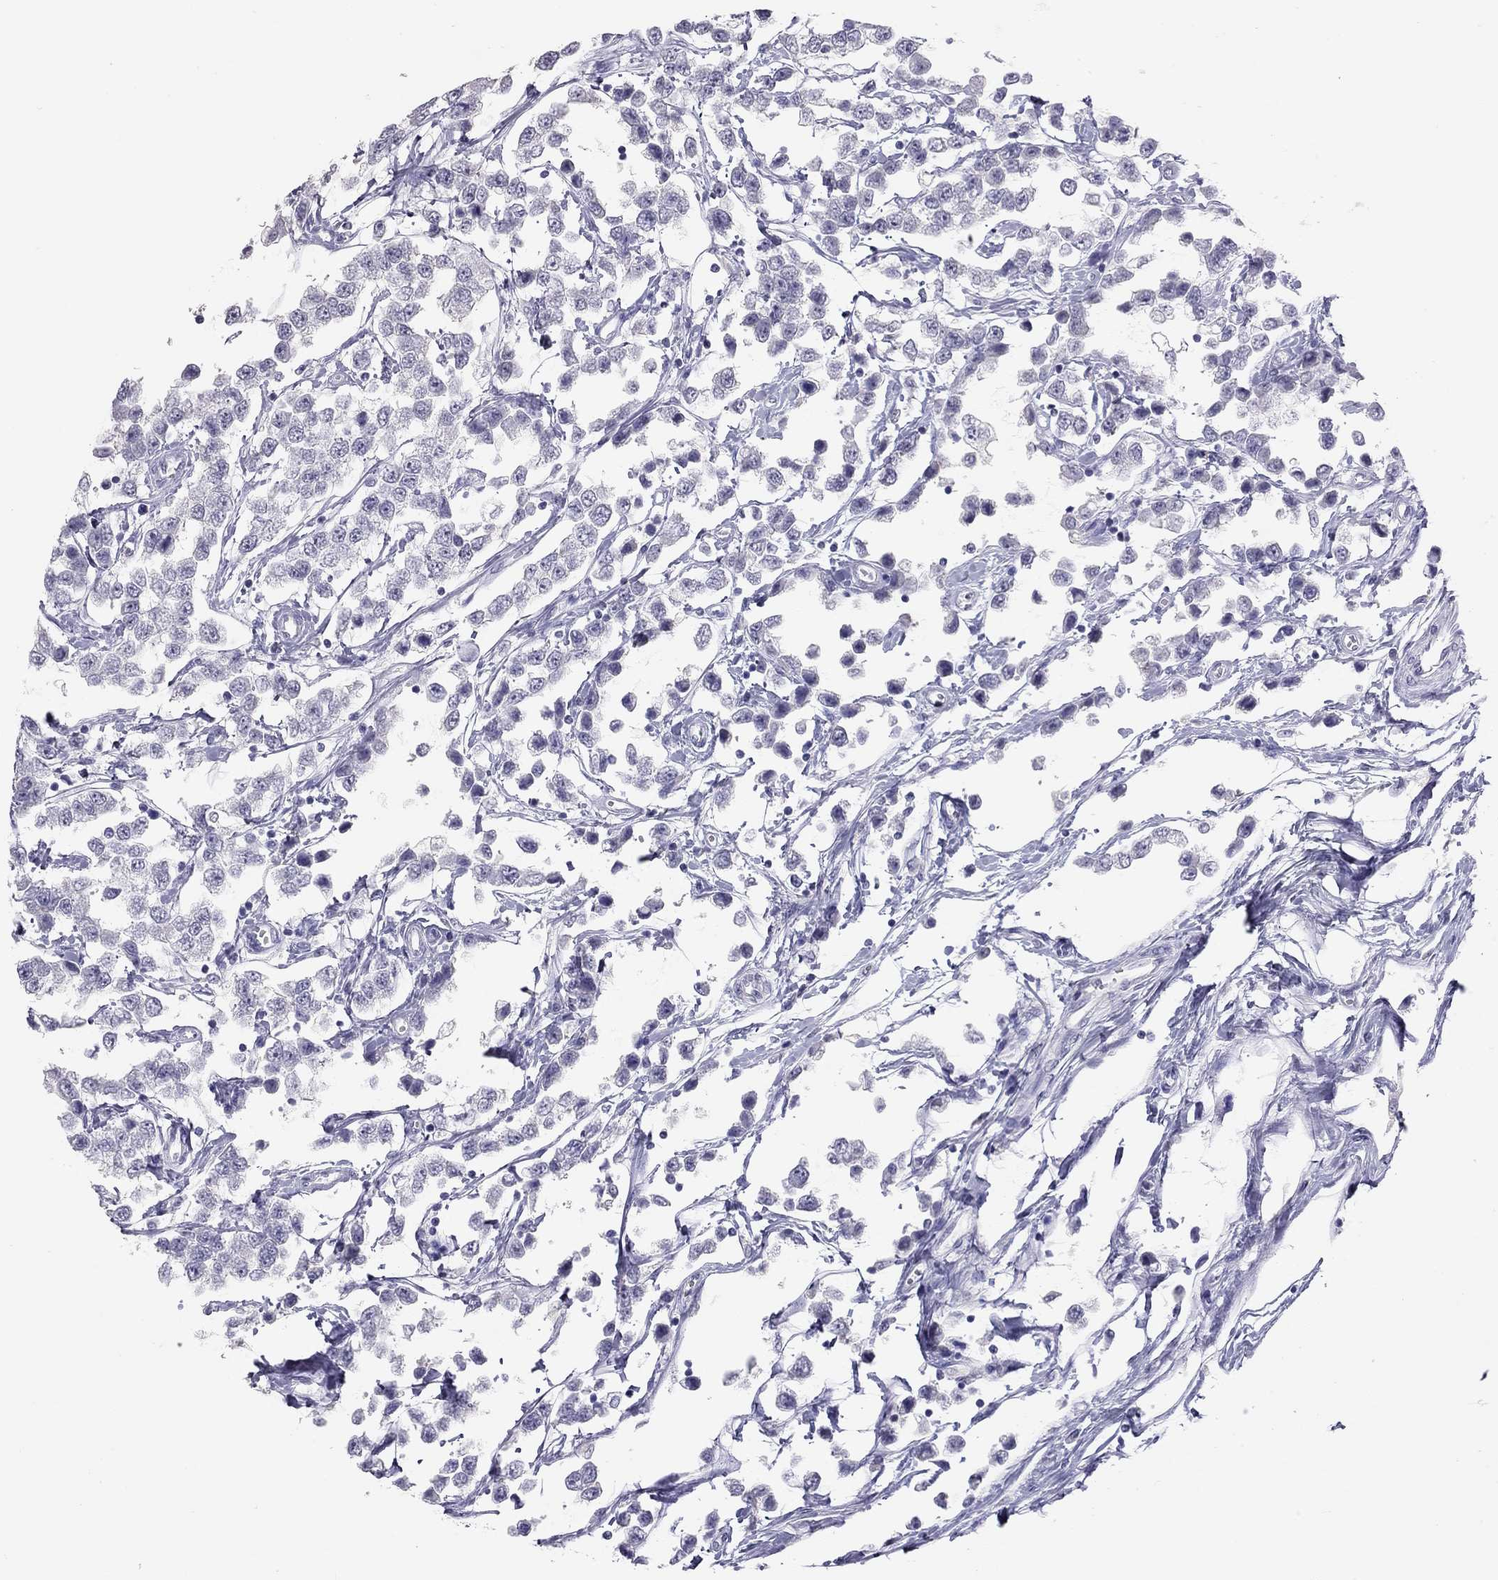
{"staining": {"intensity": "negative", "quantity": "none", "location": "none"}, "tissue": "testis cancer", "cell_type": "Tumor cells", "image_type": "cancer", "snomed": [{"axis": "morphology", "description": "Seminoma, NOS"}, {"axis": "topography", "description": "Testis"}], "caption": "There is no significant expression in tumor cells of testis seminoma. The staining was performed using DAB (3,3'-diaminobenzidine) to visualize the protein expression in brown, while the nuclei were stained in blue with hematoxylin (Magnification: 20x).", "gene": "IL17REL", "patient": {"sex": "male", "age": 34}}